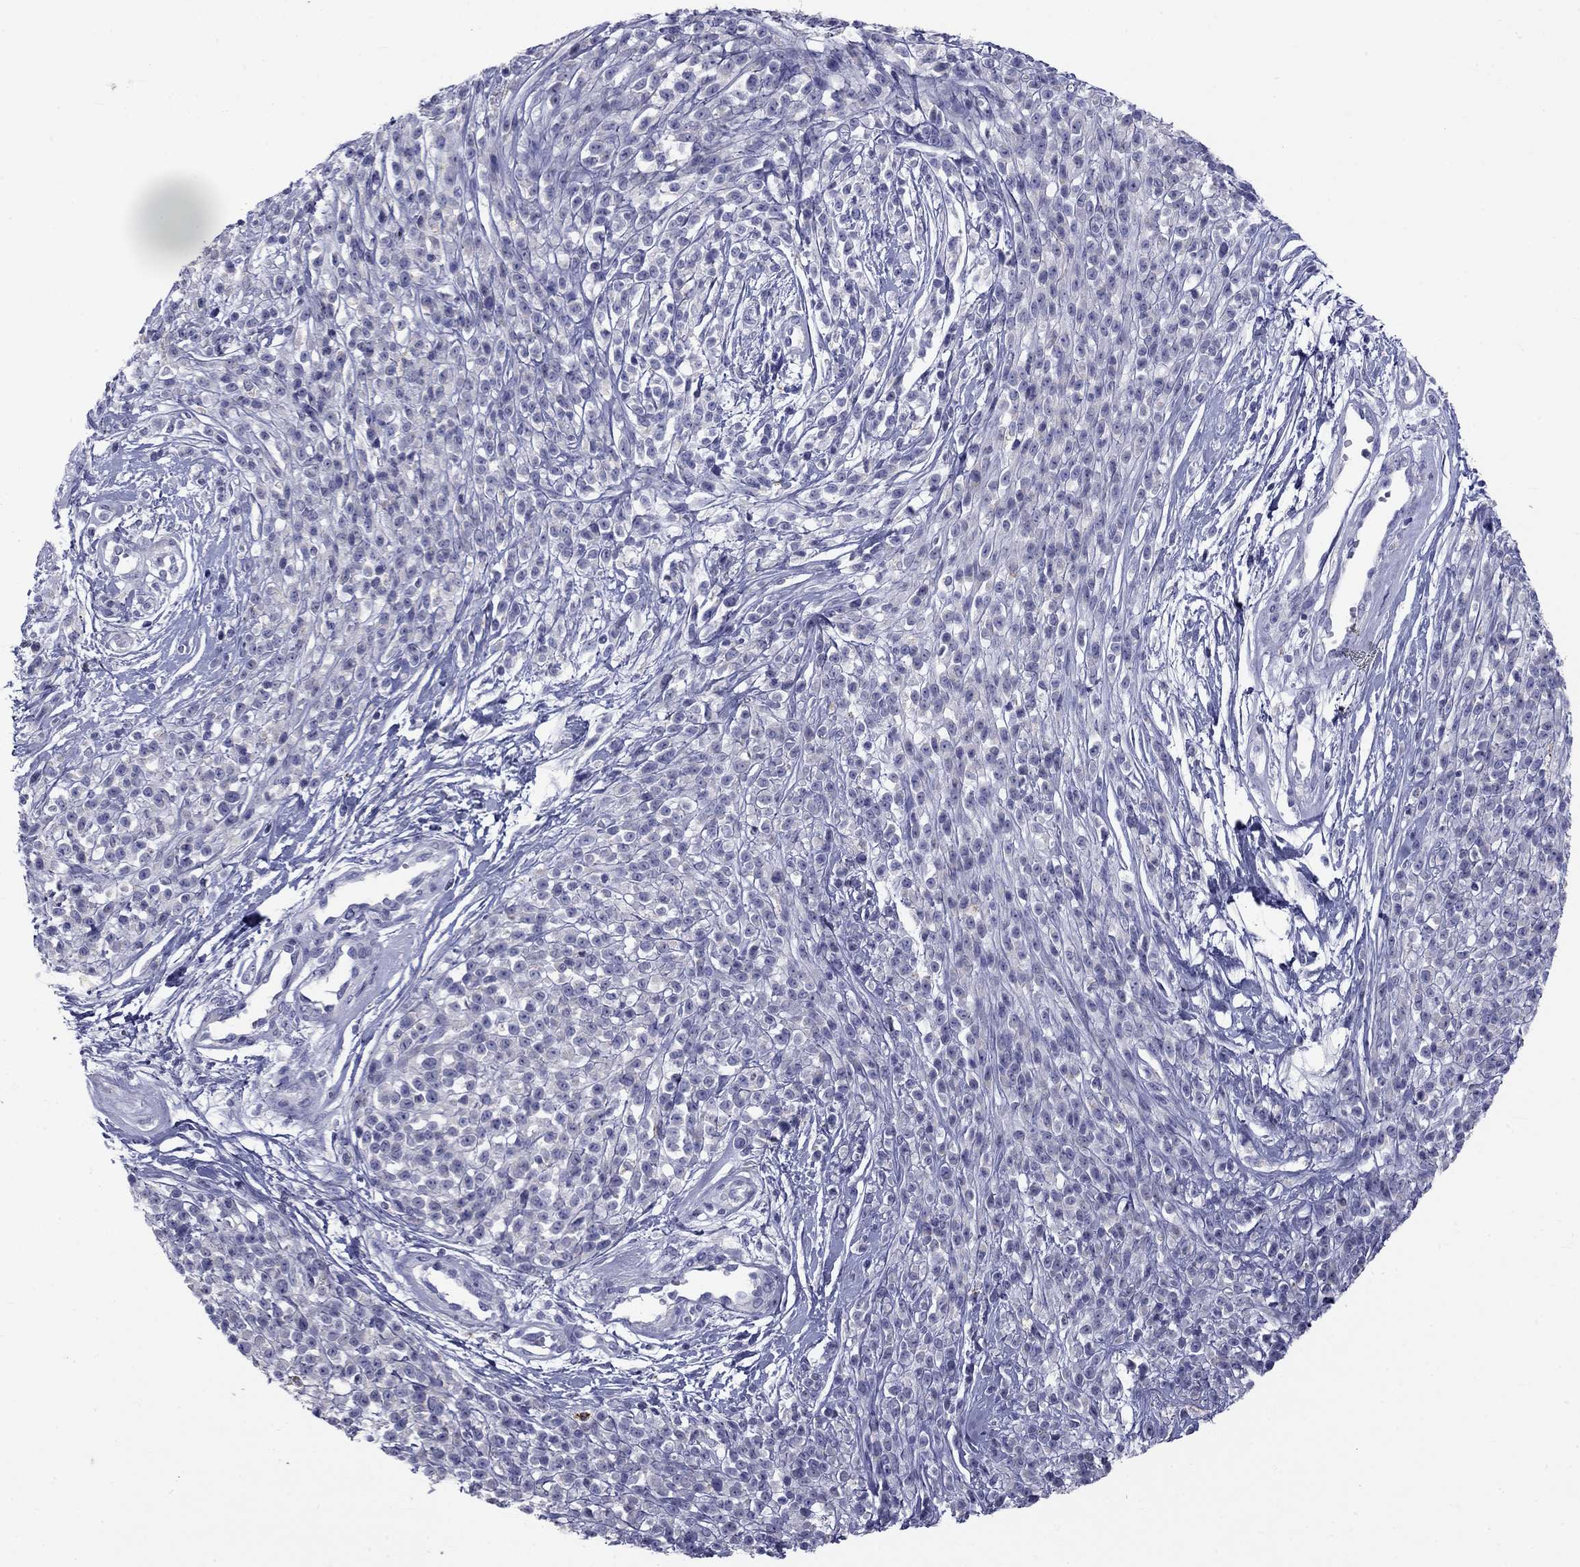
{"staining": {"intensity": "negative", "quantity": "none", "location": "none"}, "tissue": "melanoma", "cell_type": "Tumor cells", "image_type": "cancer", "snomed": [{"axis": "morphology", "description": "Malignant melanoma, NOS"}, {"axis": "topography", "description": "Skin"}, {"axis": "topography", "description": "Skin of trunk"}], "caption": "This is an immunohistochemistry image of human malignant melanoma. There is no expression in tumor cells.", "gene": "CLPSL2", "patient": {"sex": "male", "age": 74}}